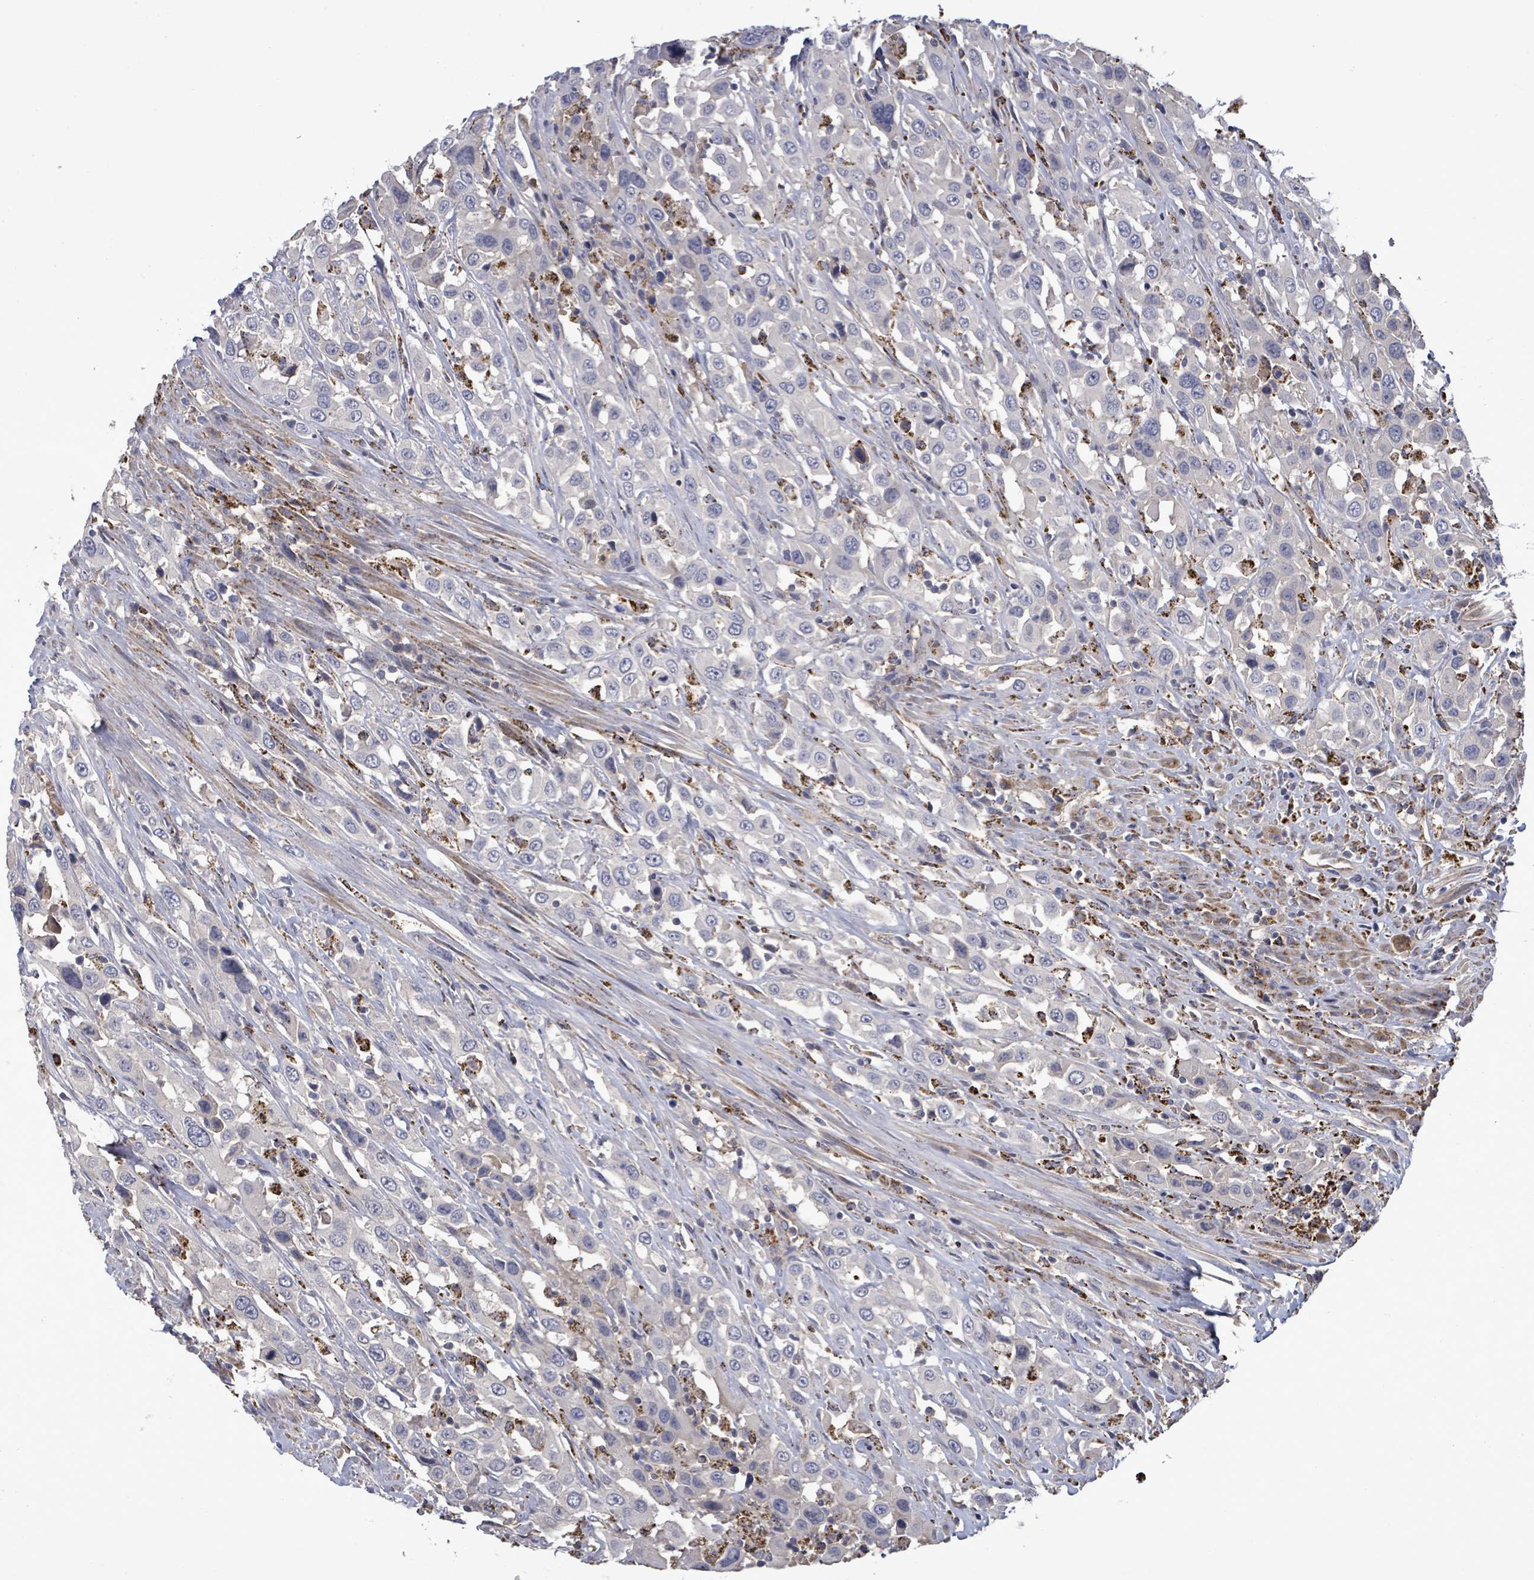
{"staining": {"intensity": "negative", "quantity": "none", "location": "none"}, "tissue": "urothelial cancer", "cell_type": "Tumor cells", "image_type": "cancer", "snomed": [{"axis": "morphology", "description": "Urothelial carcinoma, High grade"}, {"axis": "topography", "description": "Urinary bladder"}], "caption": "DAB (3,3'-diaminobenzidine) immunohistochemical staining of urothelial cancer displays no significant expression in tumor cells.", "gene": "MTMR12", "patient": {"sex": "male", "age": 61}}